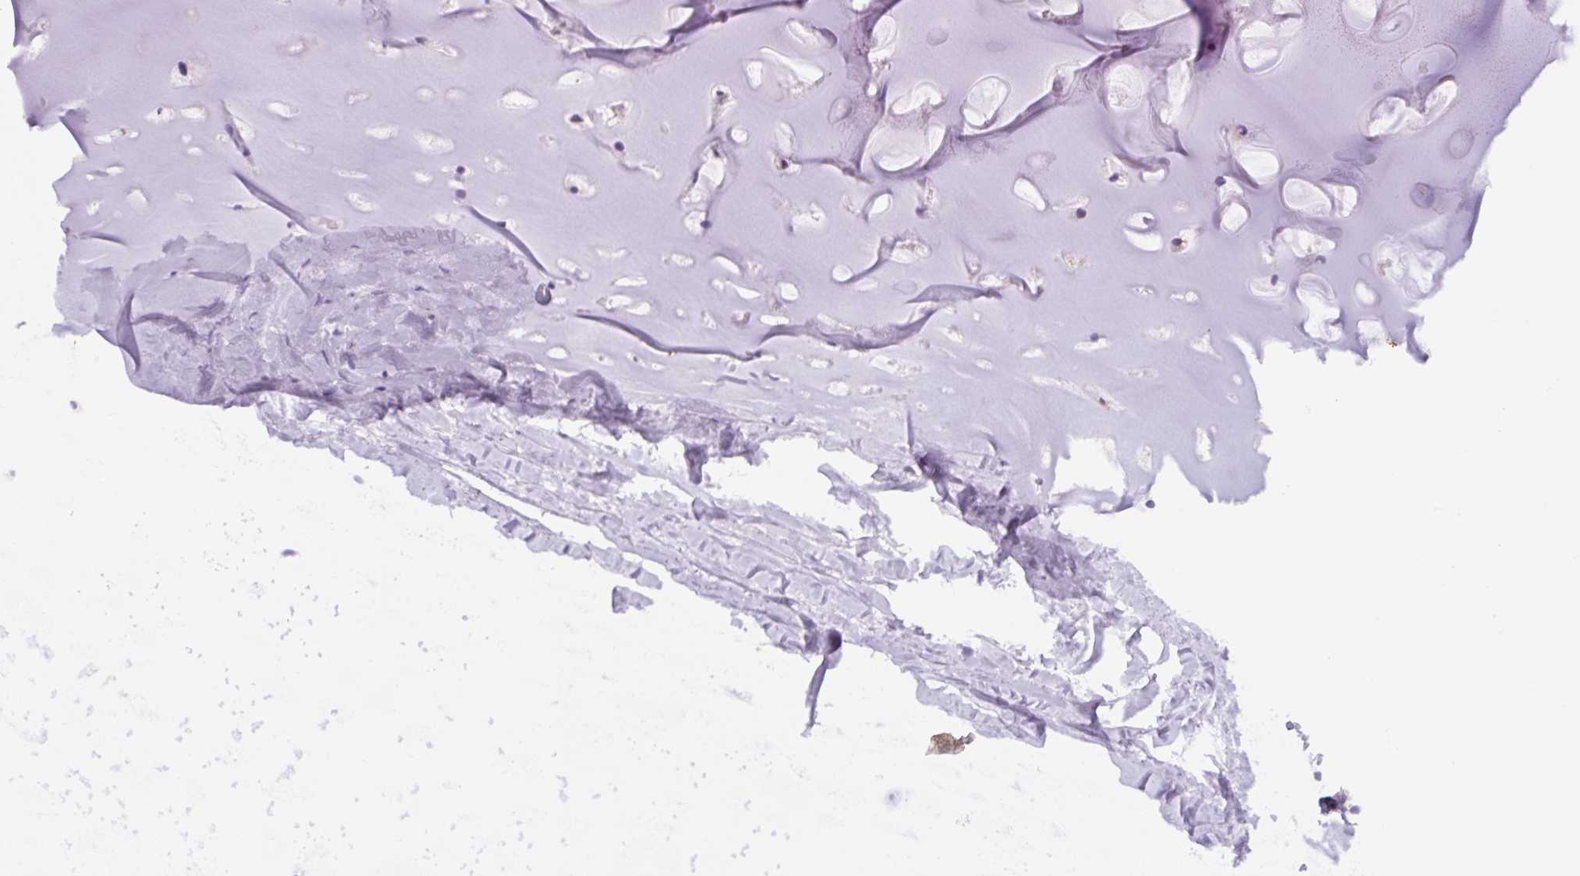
{"staining": {"intensity": "negative", "quantity": "none", "location": "none"}, "tissue": "adipose tissue", "cell_type": "Adipocytes", "image_type": "normal", "snomed": [{"axis": "morphology", "description": "Normal tissue, NOS"}, {"axis": "topography", "description": "Cartilage tissue"}, {"axis": "topography", "description": "Nasopharynx"}, {"axis": "topography", "description": "Thyroid gland"}], "caption": "Immunohistochemistry (IHC) photomicrograph of normal adipose tissue: human adipose tissue stained with DAB shows no significant protein expression in adipocytes. The staining was performed using DAB (3,3'-diaminobenzidine) to visualize the protein expression in brown, while the nuclei were stained in blue with hematoxylin (Magnification: 20x).", "gene": "NES", "patient": {"sex": "male", "age": 63}}